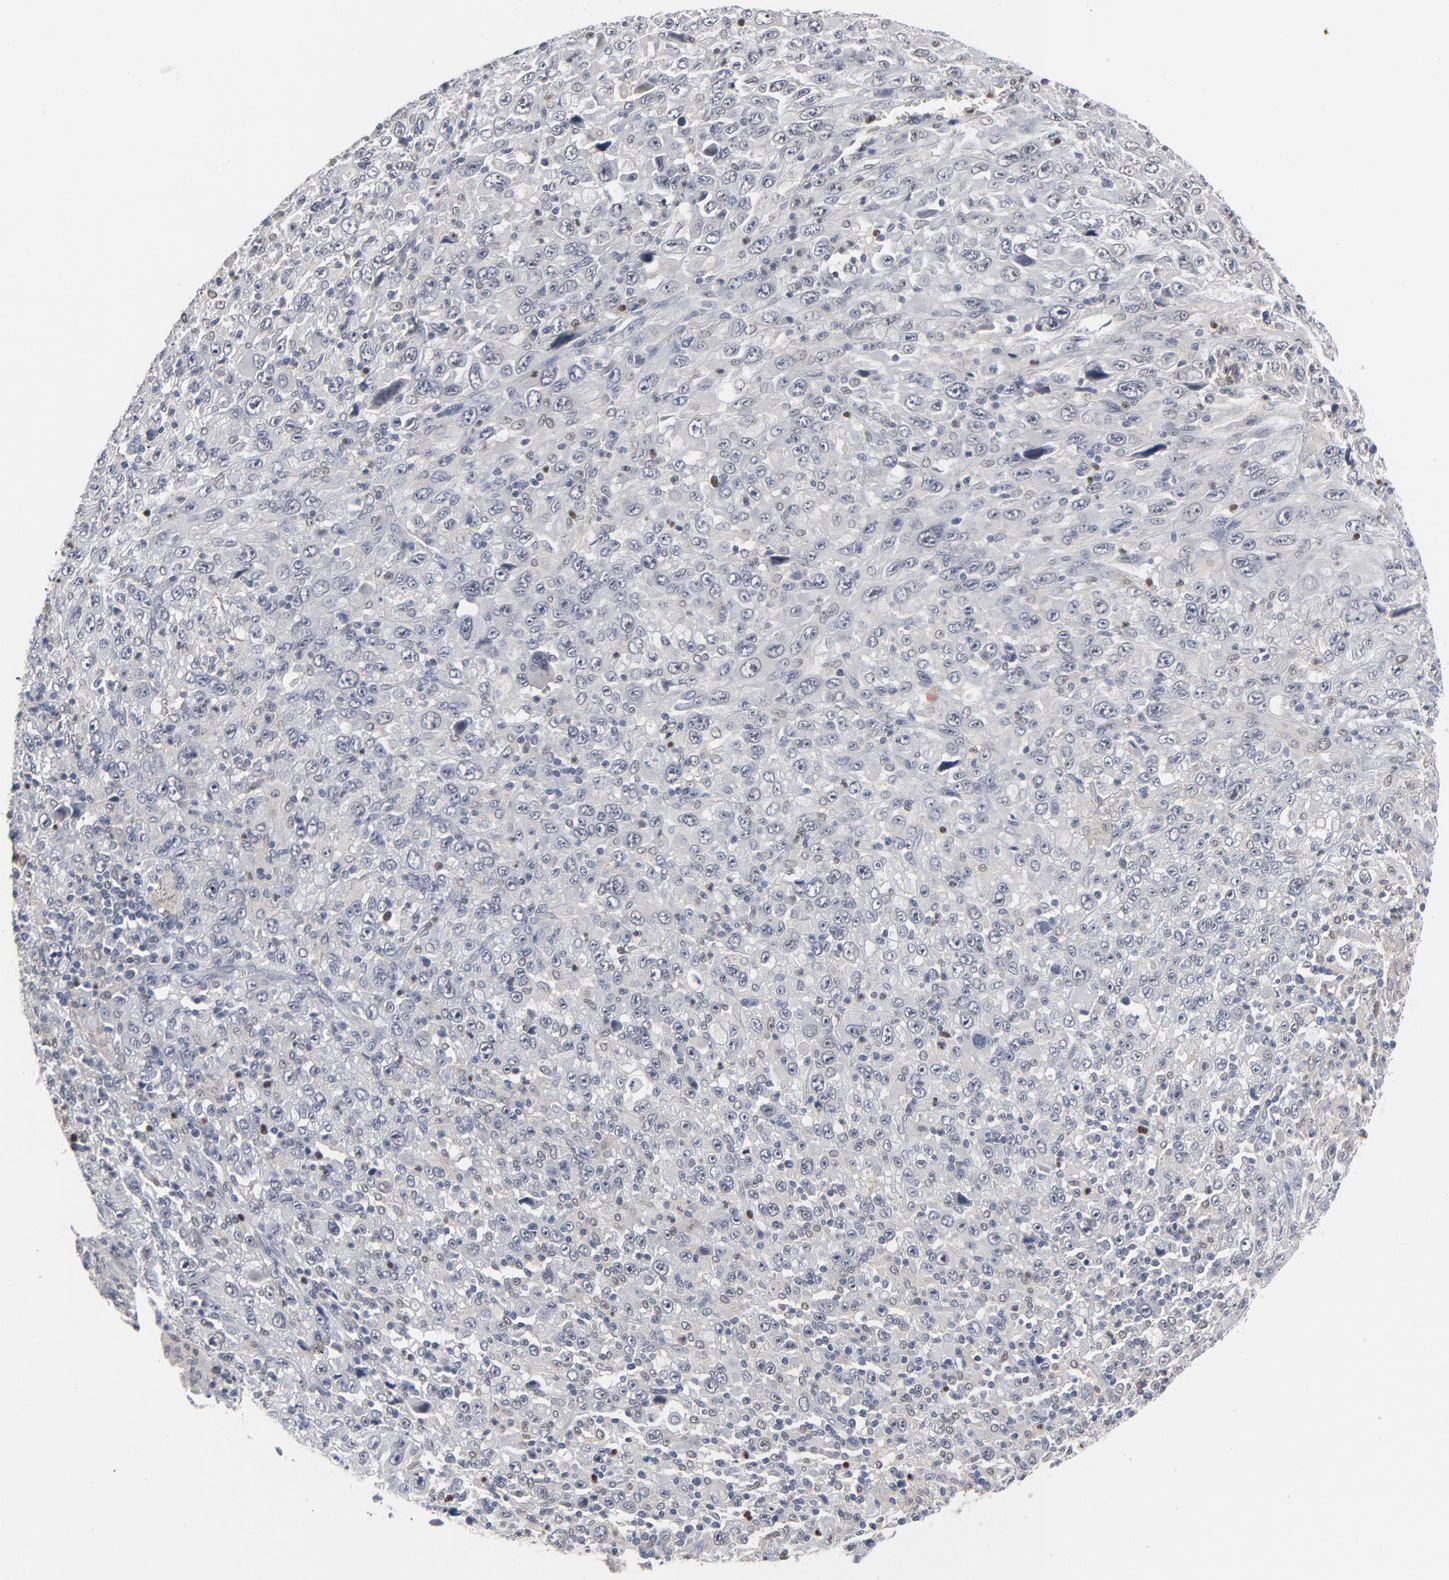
{"staining": {"intensity": "negative", "quantity": "none", "location": "none"}, "tissue": "melanoma", "cell_type": "Tumor cells", "image_type": "cancer", "snomed": [{"axis": "morphology", "description": "Malignant melanoma, Metastatic site"}, {"axis": "topography", "description": "Skin"}], "caption": "This is a photomicrograph of immunohistochemistry staining of melanoma, which shows no positivity in tumor cells. (Immunohistochemistry (ihc), brightfield microscopy, high magnification).", "gene": "FOXN2", "patient": {"sex": "female", "age": 56}}